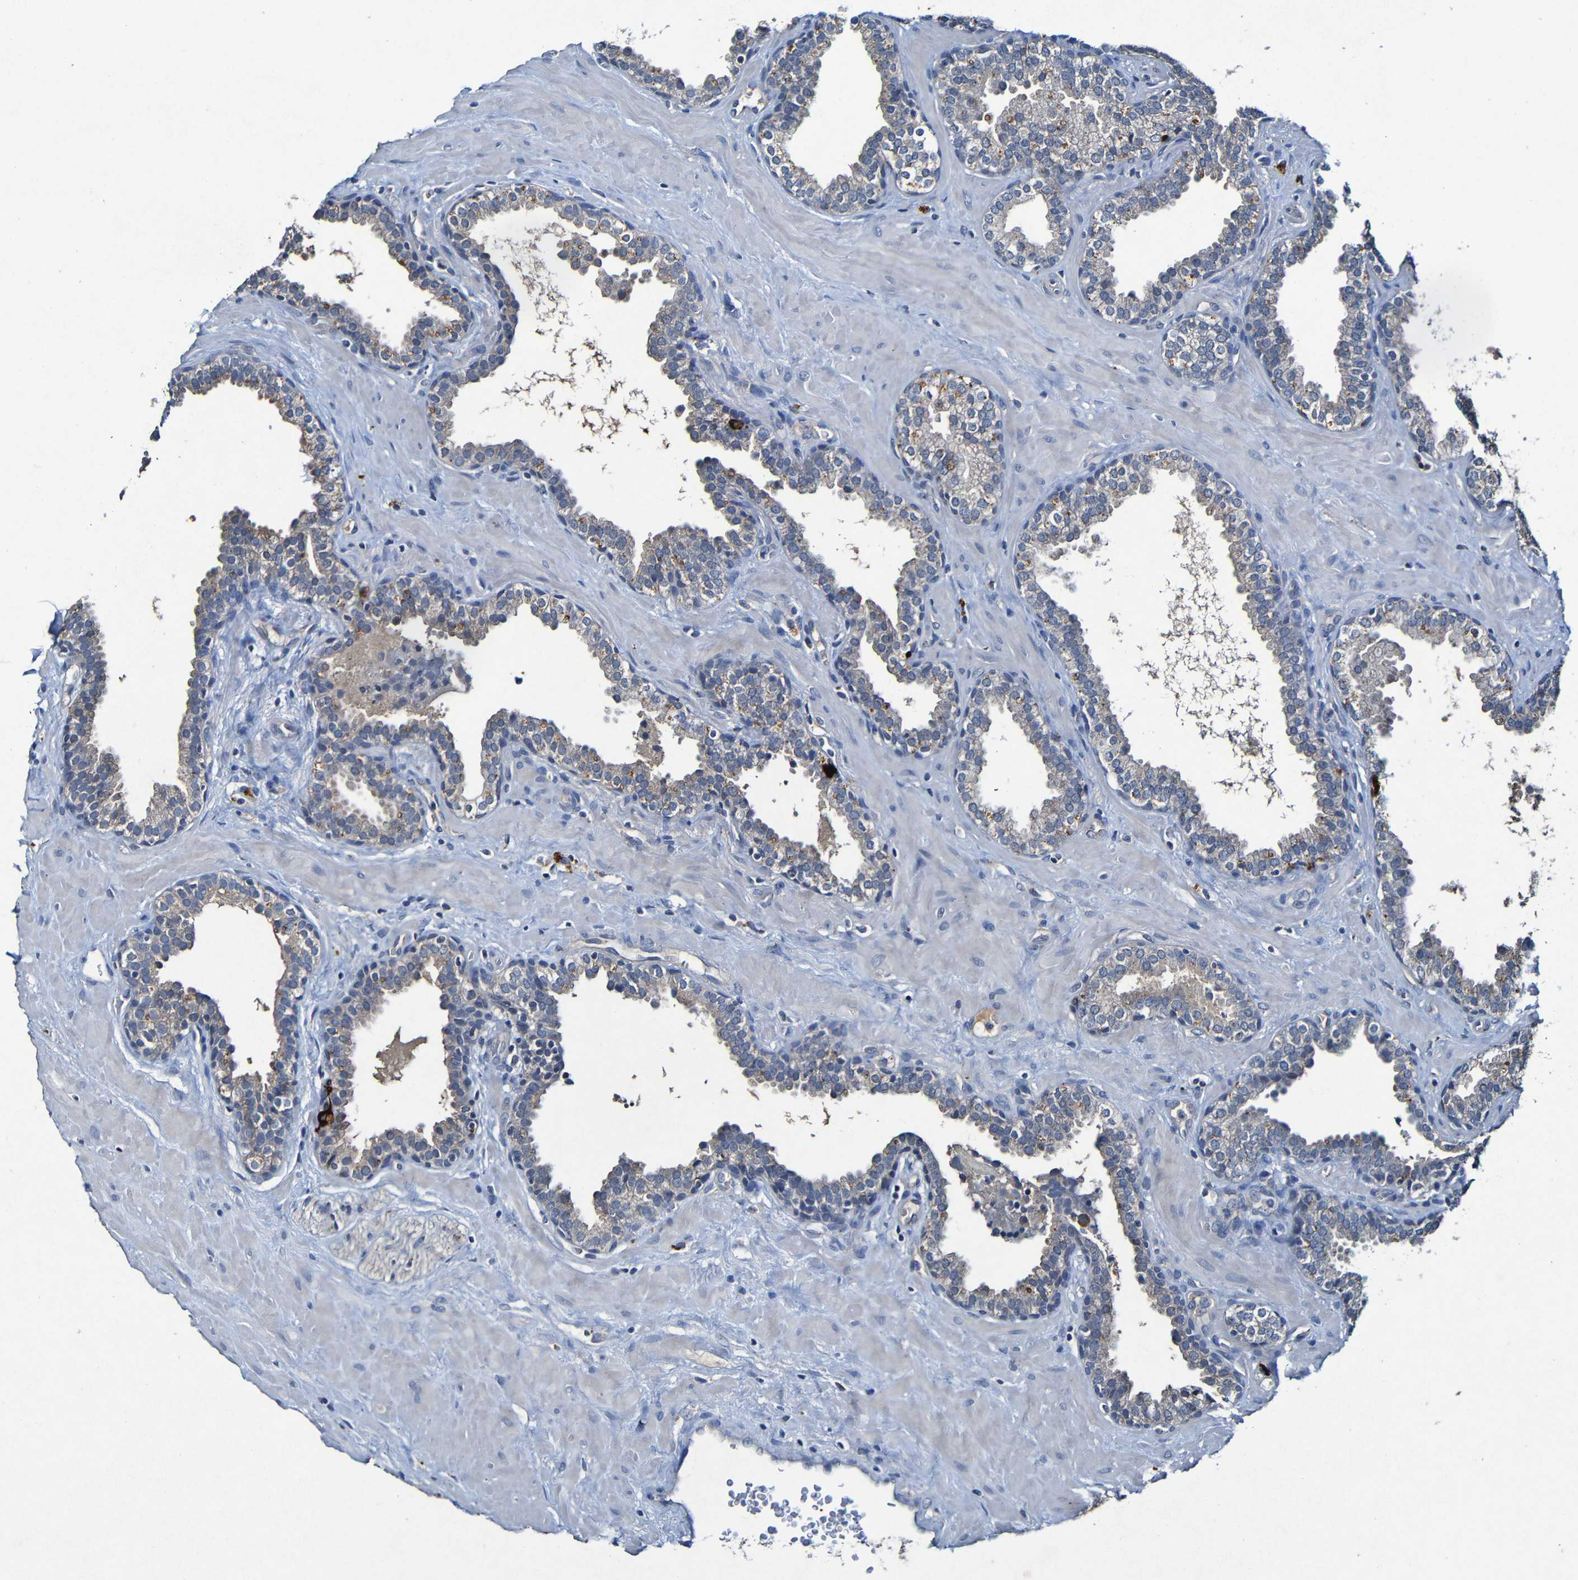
{"staining": {"intensity": "moderate", "quantity": "<25%", "location": "cytoplasmic/membranous"}, "tissue": "prostate", "cell_type": "Glandular cells", "image_type": "normal", "snomed": [{"axis": "morphology", "description": "Normal tissue, NOS"}, {"axis": "topography", "description": "Prostate"}], "caption": "Protein expression analysis of unremarkable prostate displays moderate cytoplasmic/membranous staining in about <25% of glandular cells.", "gene": "LRRC70", "patient": {"sex": "male", "age": 51}}